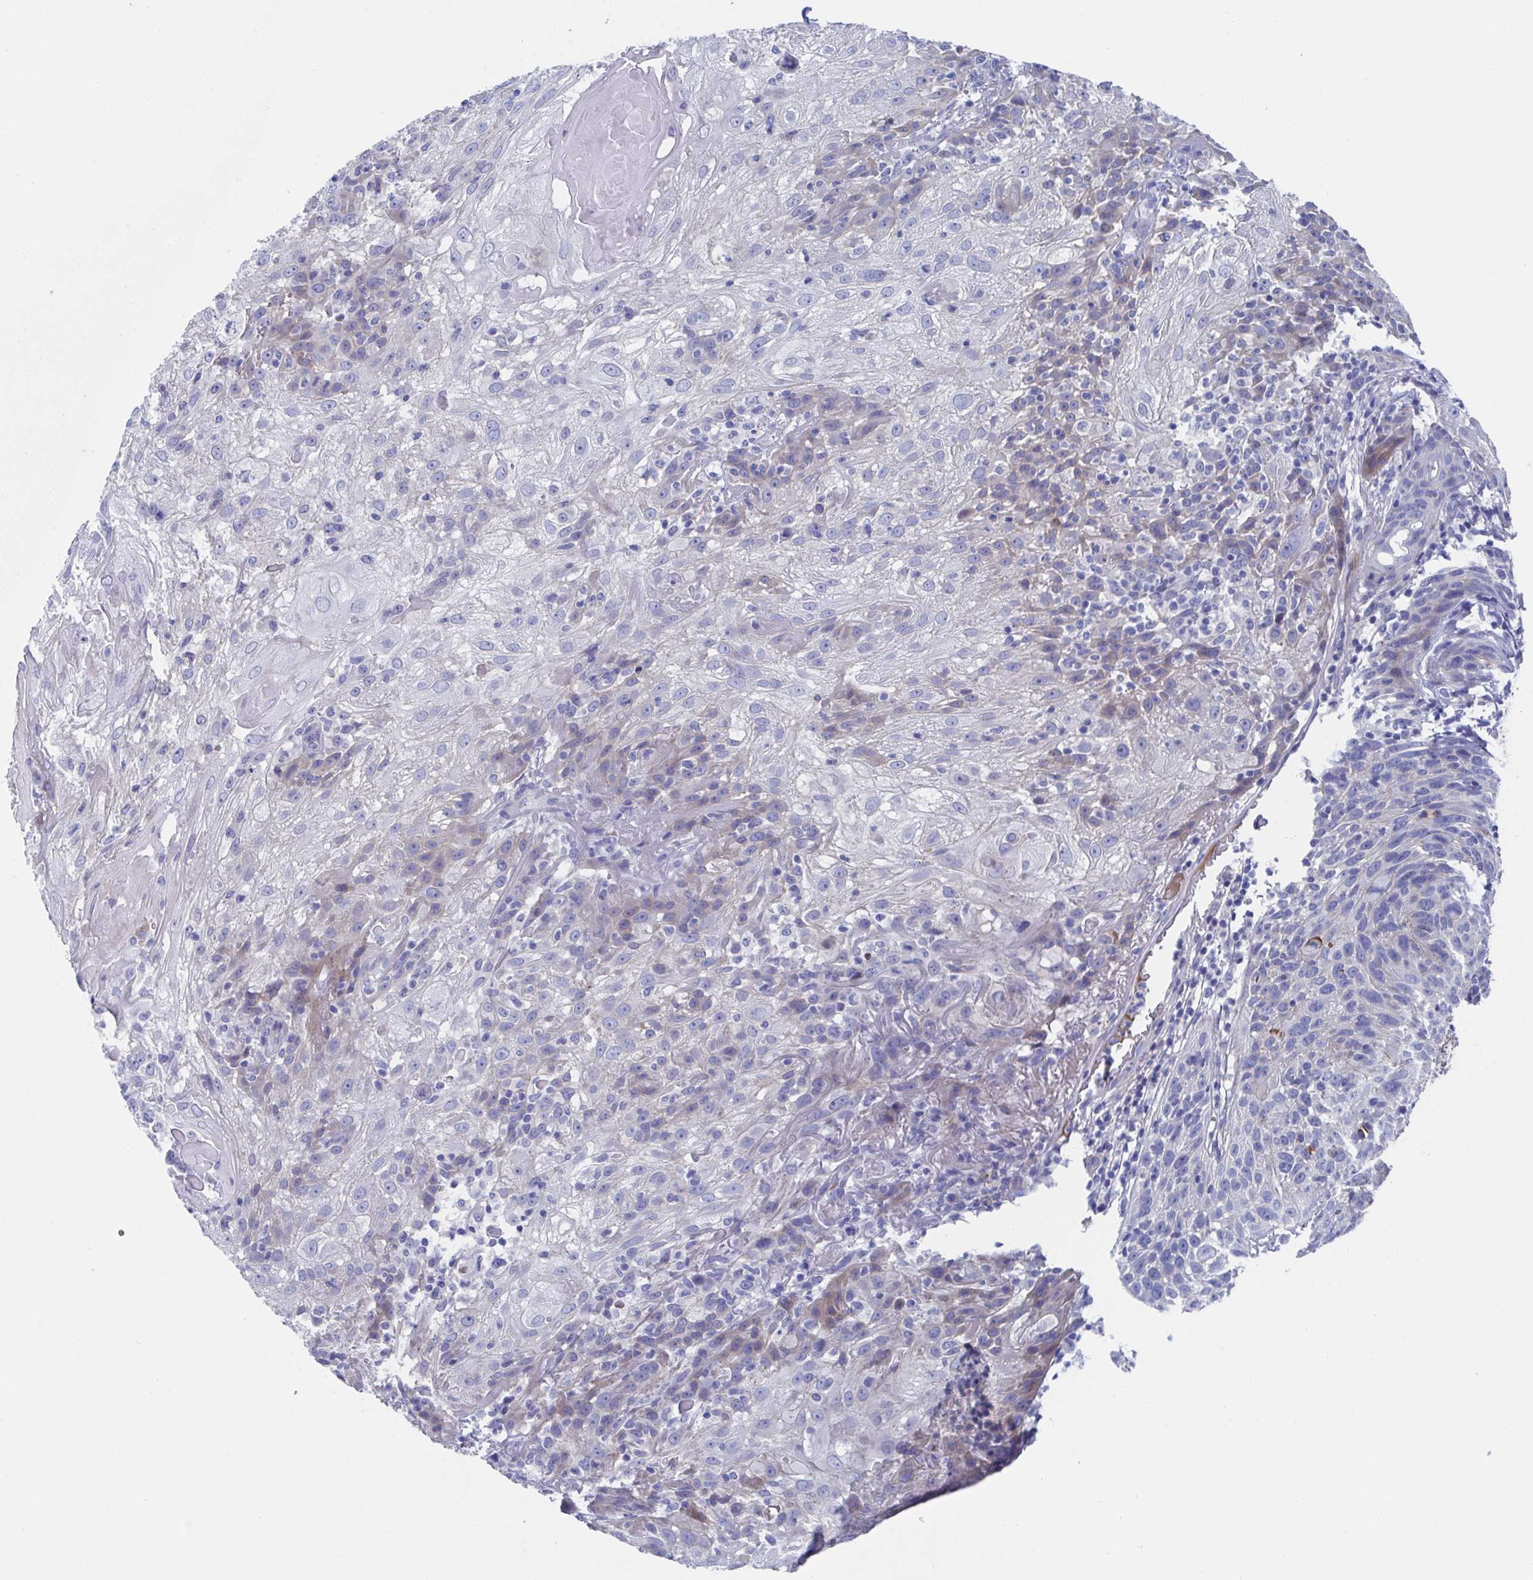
{"staining": {"intensity": "negative", "quantity": "none", "location": "none"}, "tissue": "skin cancer", "cell_type": "Tumor cells", "image_type": "cancer", "snomed": [{"axis": "morphology", "description": "Normal tissue, NOS"}, {"axis": "morphology", "description": "Squamous cell carcinoma, NOS"}, {"axis": "topography", "description": "Skin"}], "caption": "Histopathology image shows no significant protein expression in tumor cells of skin squamous cell carcinoma.", "gene": "CDH2", "patient": {"sex": "female", "age": 83}}